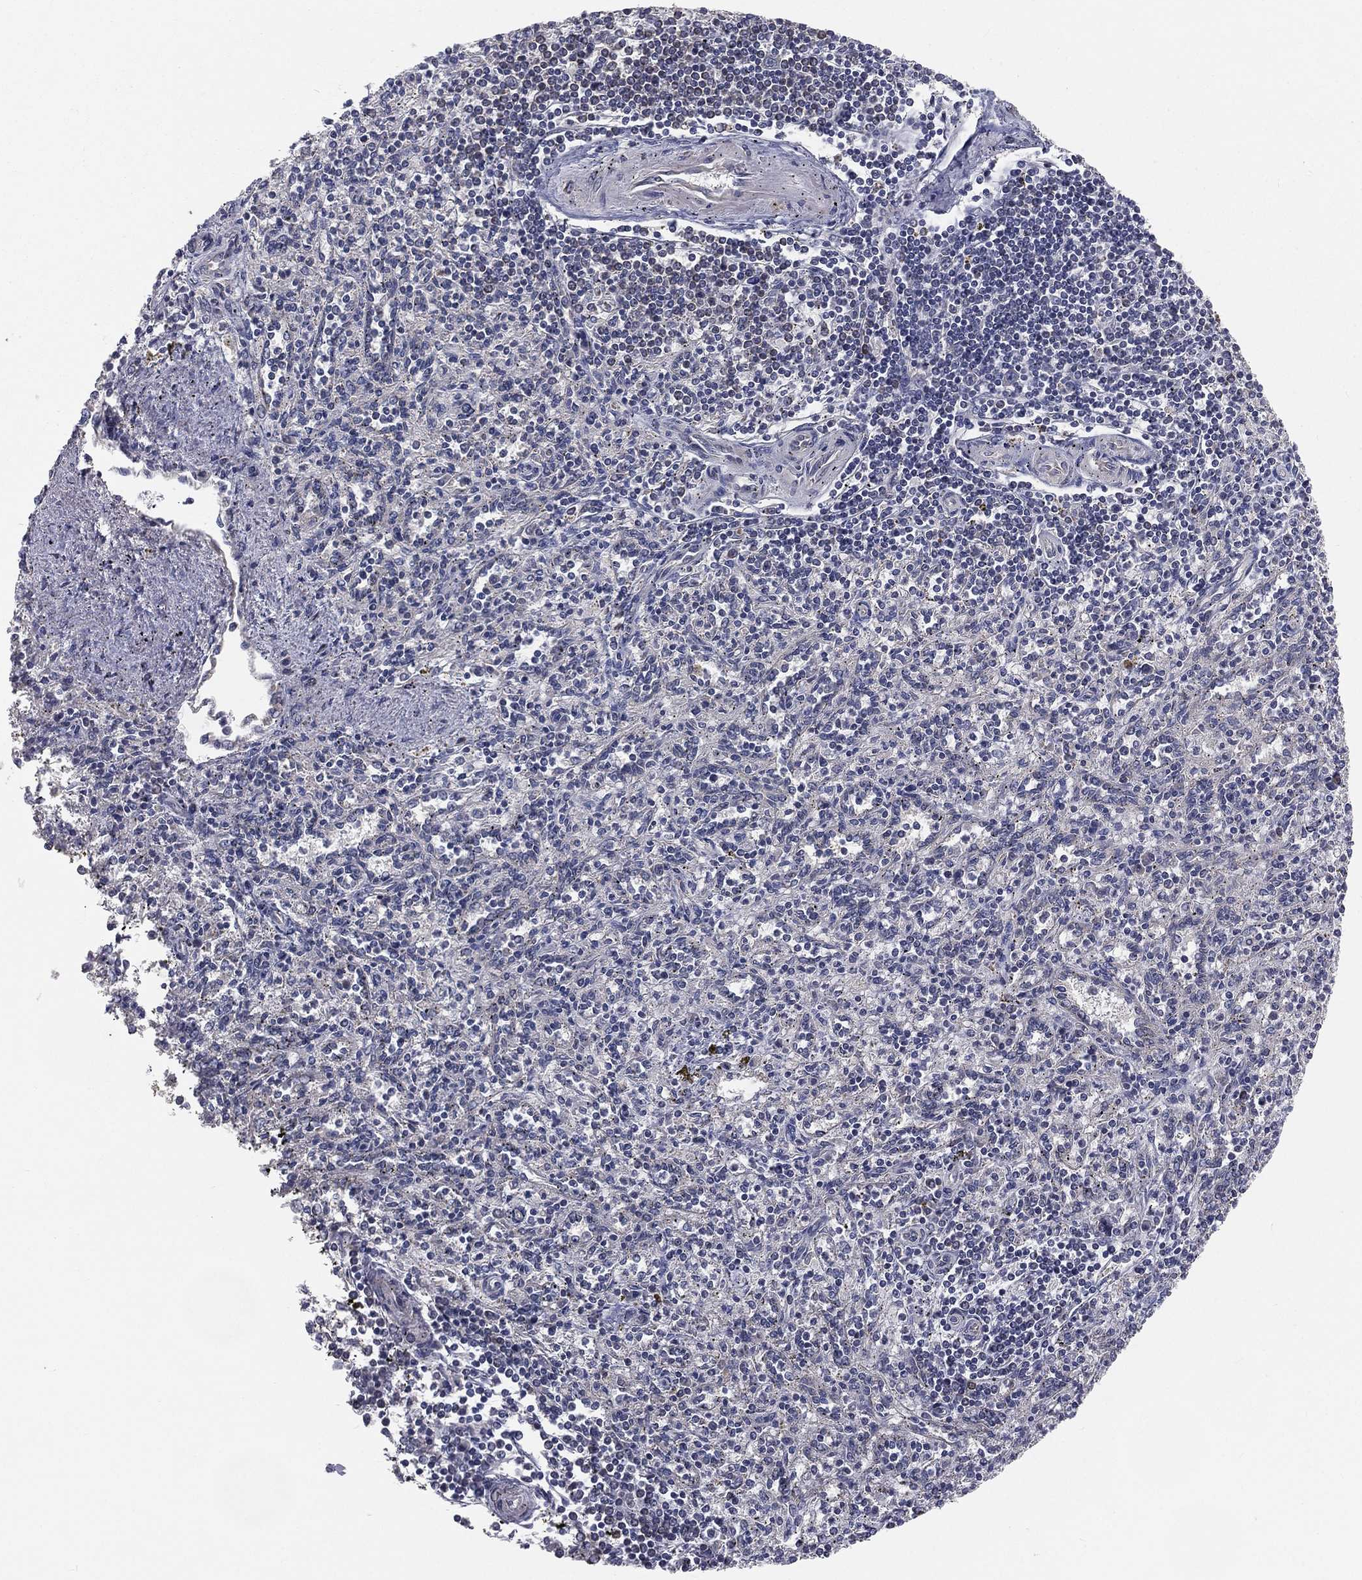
{"staining": {"intensity": "negative", "quantity": "none", "location": "none"}, "tissue": "spleen", "cell_type": "Cells in red pulp", "image_type": "normal", "snomed": [{"axis": "morphology", "description": "Normal tissue, NOS"}, {"axis": "topography", "description": "Spleen"}], "caption": "This is a histopathology image of IHC staining of benign spleen, which shows no staining in cells in red pulp.", "gene": "HADH", "patient": {"sex": "male", "age": 69}}